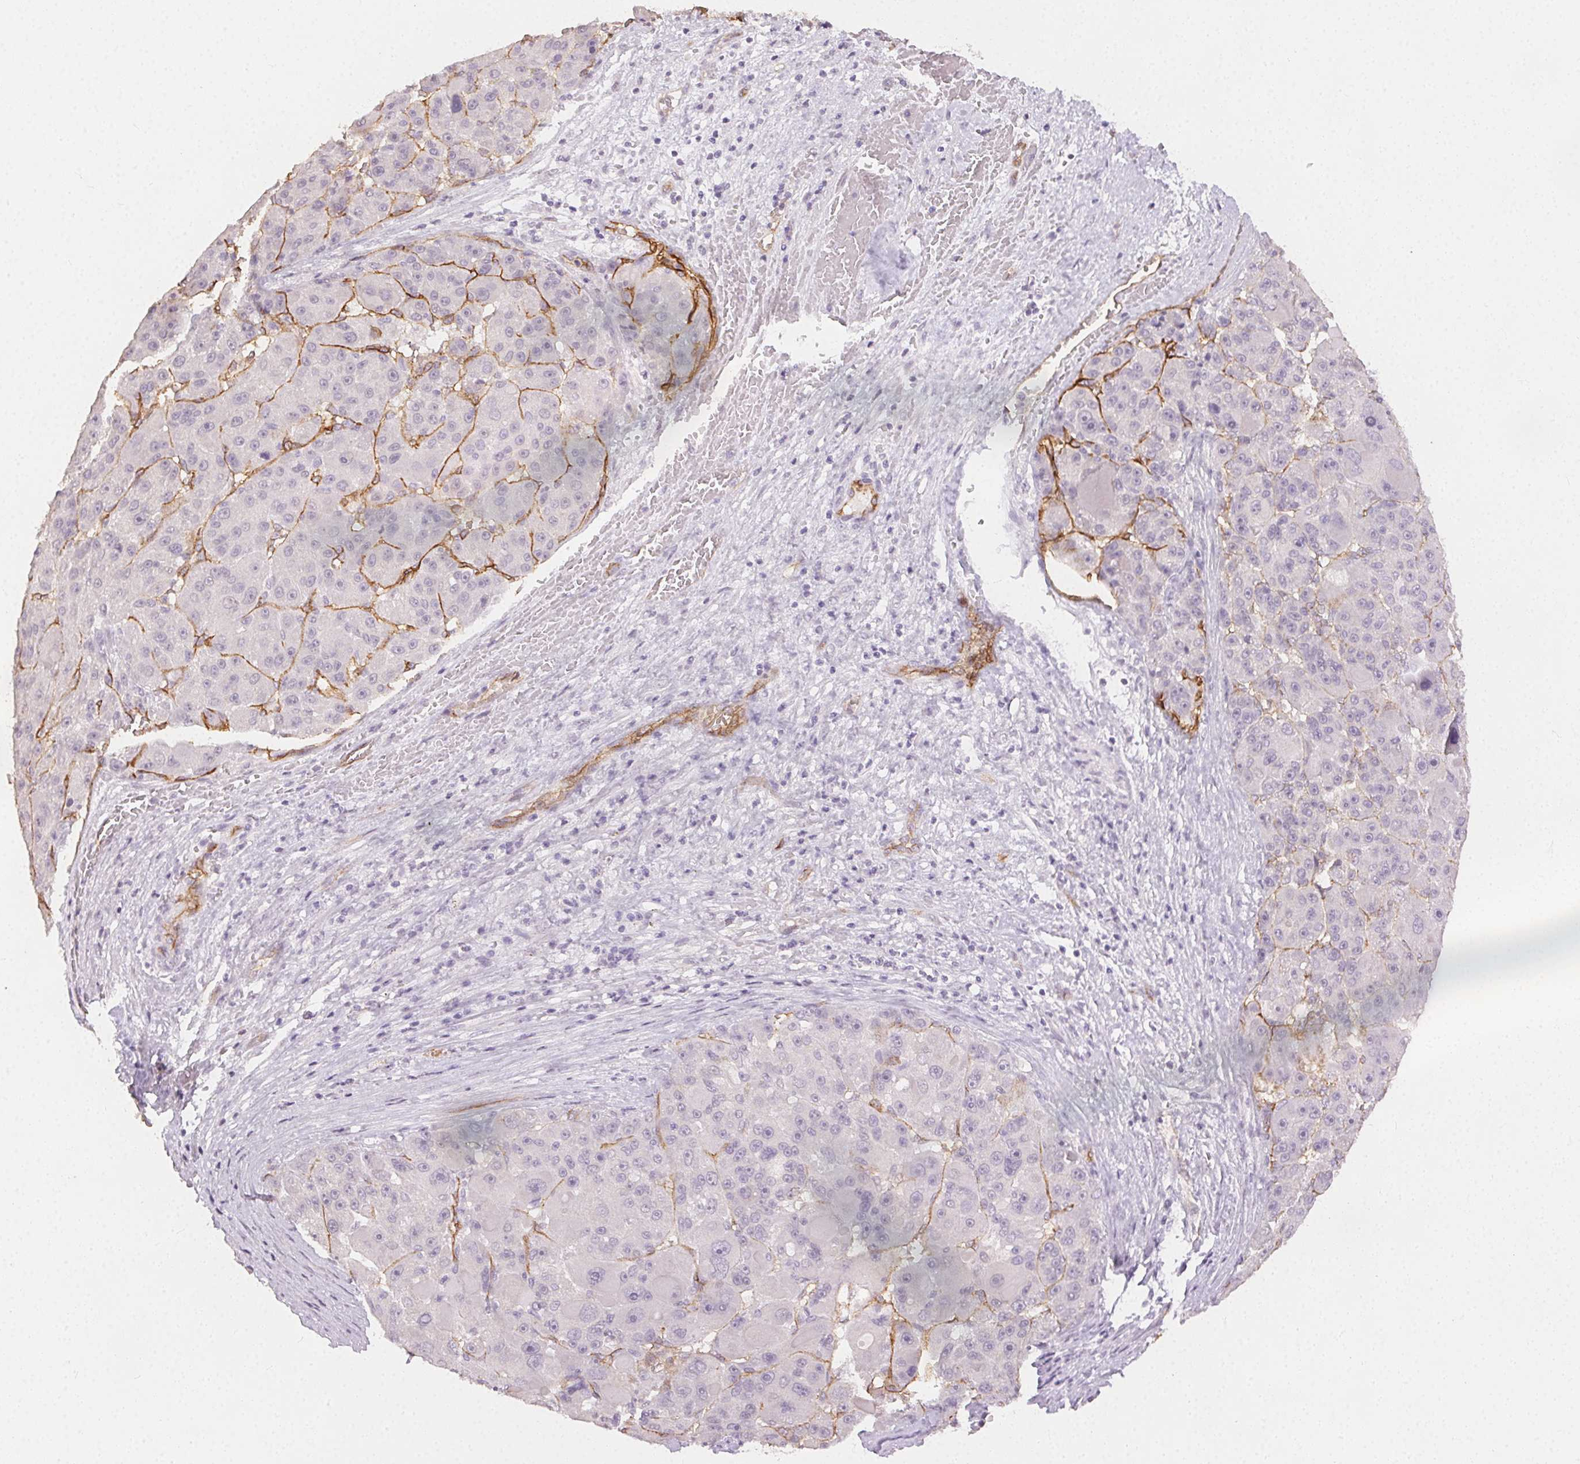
{"staining": {"intensity": "negative", "quantity": "none", "location": "none"}, "tissue": "liver cancer", "cell_type": "Tumor cells", "image_type": "cancer", "snomed": [{"axis": "morphology", "description": "Carcinoma, Hepatocellular, NOS"}, {"axis": "topography", "description": "Liver"}], "caption": "There is no significant positivity in tumor cells of liver cancer (hepatocellular carcinoma).", "gene": "PODXL", "patient": {"sex": "male", "age": 76}}